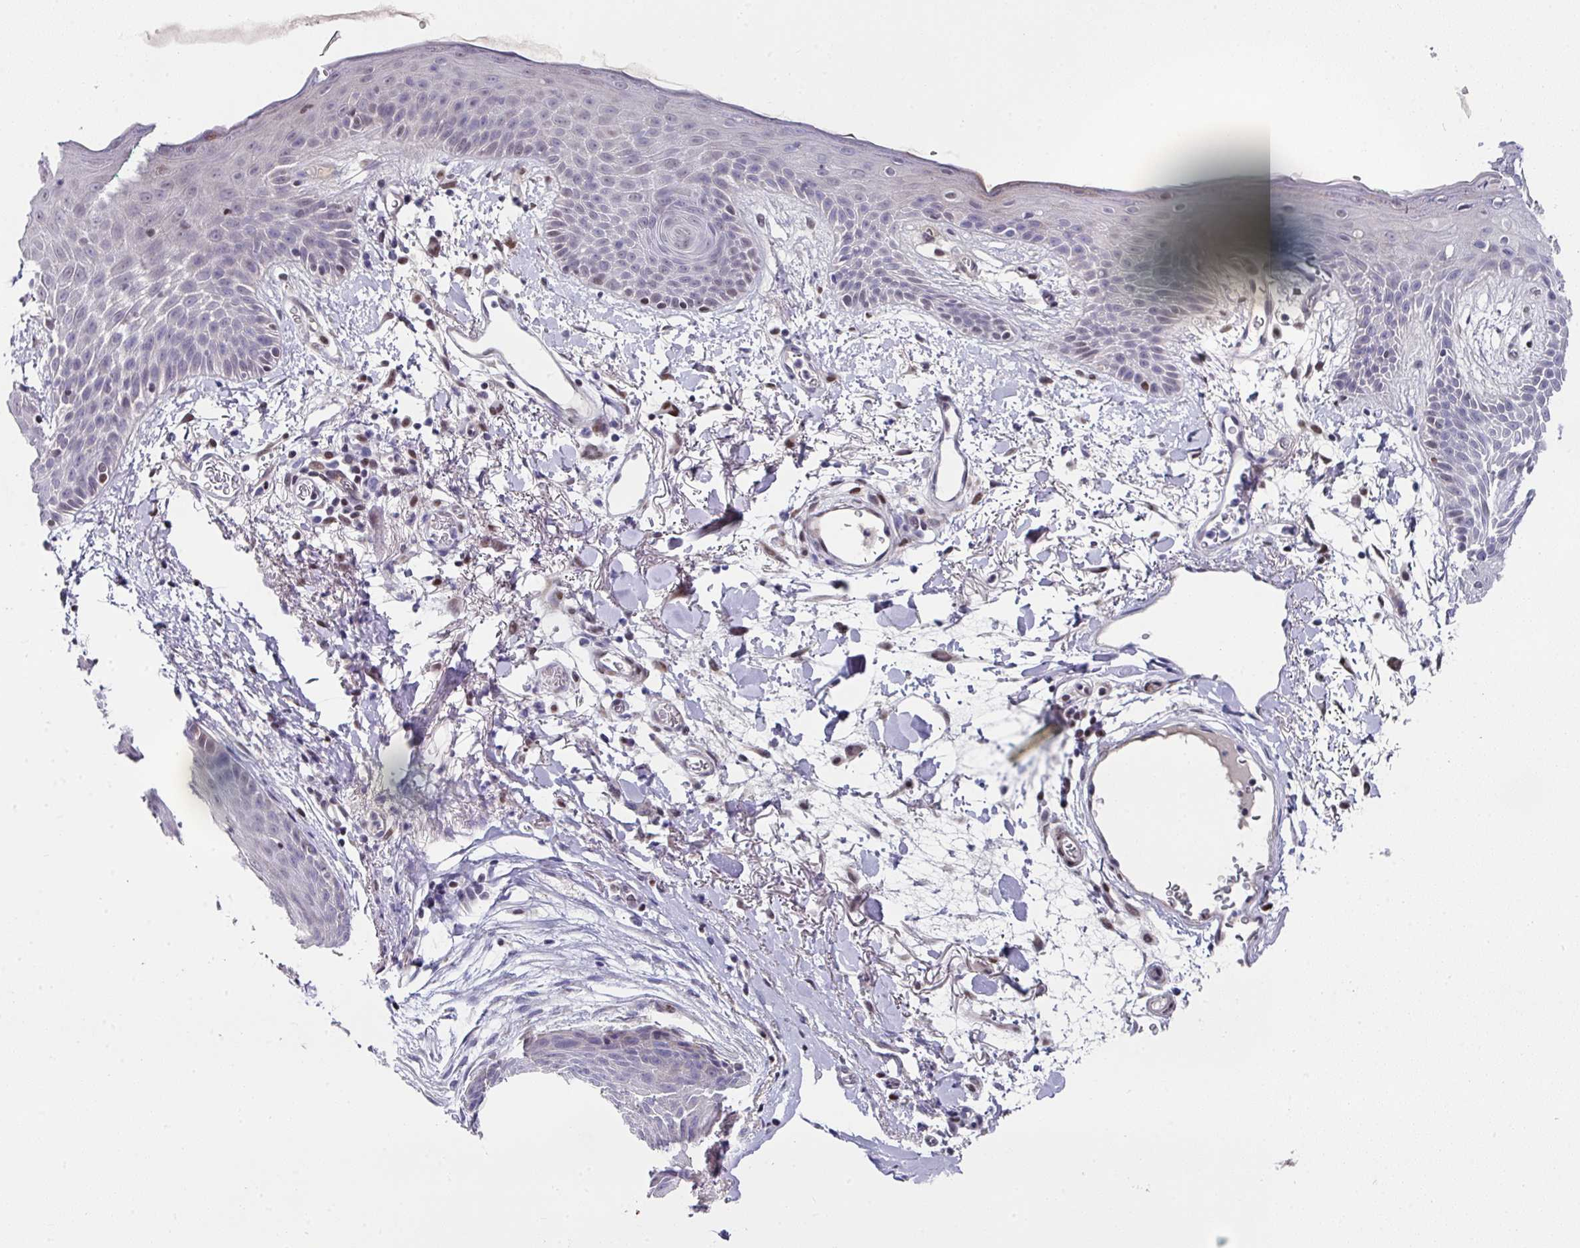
{"staining": {"intensity": "weak", "quantity": "<25%", "location": "nuclear"}, "tissue": "skin", "cell_type": "Fibroblasts", "image_type": "normal", "snomed": [{"axis": "morphology", "description": "Normal tissue, NOS"}, {"axis": "topography", "description": "Skin"}], "caption": "The histopathology image displays no staining of fibroblasts in unremarkable skin.", "gene": "CBX7", "patient": {"sex": "male", "age": 79}}